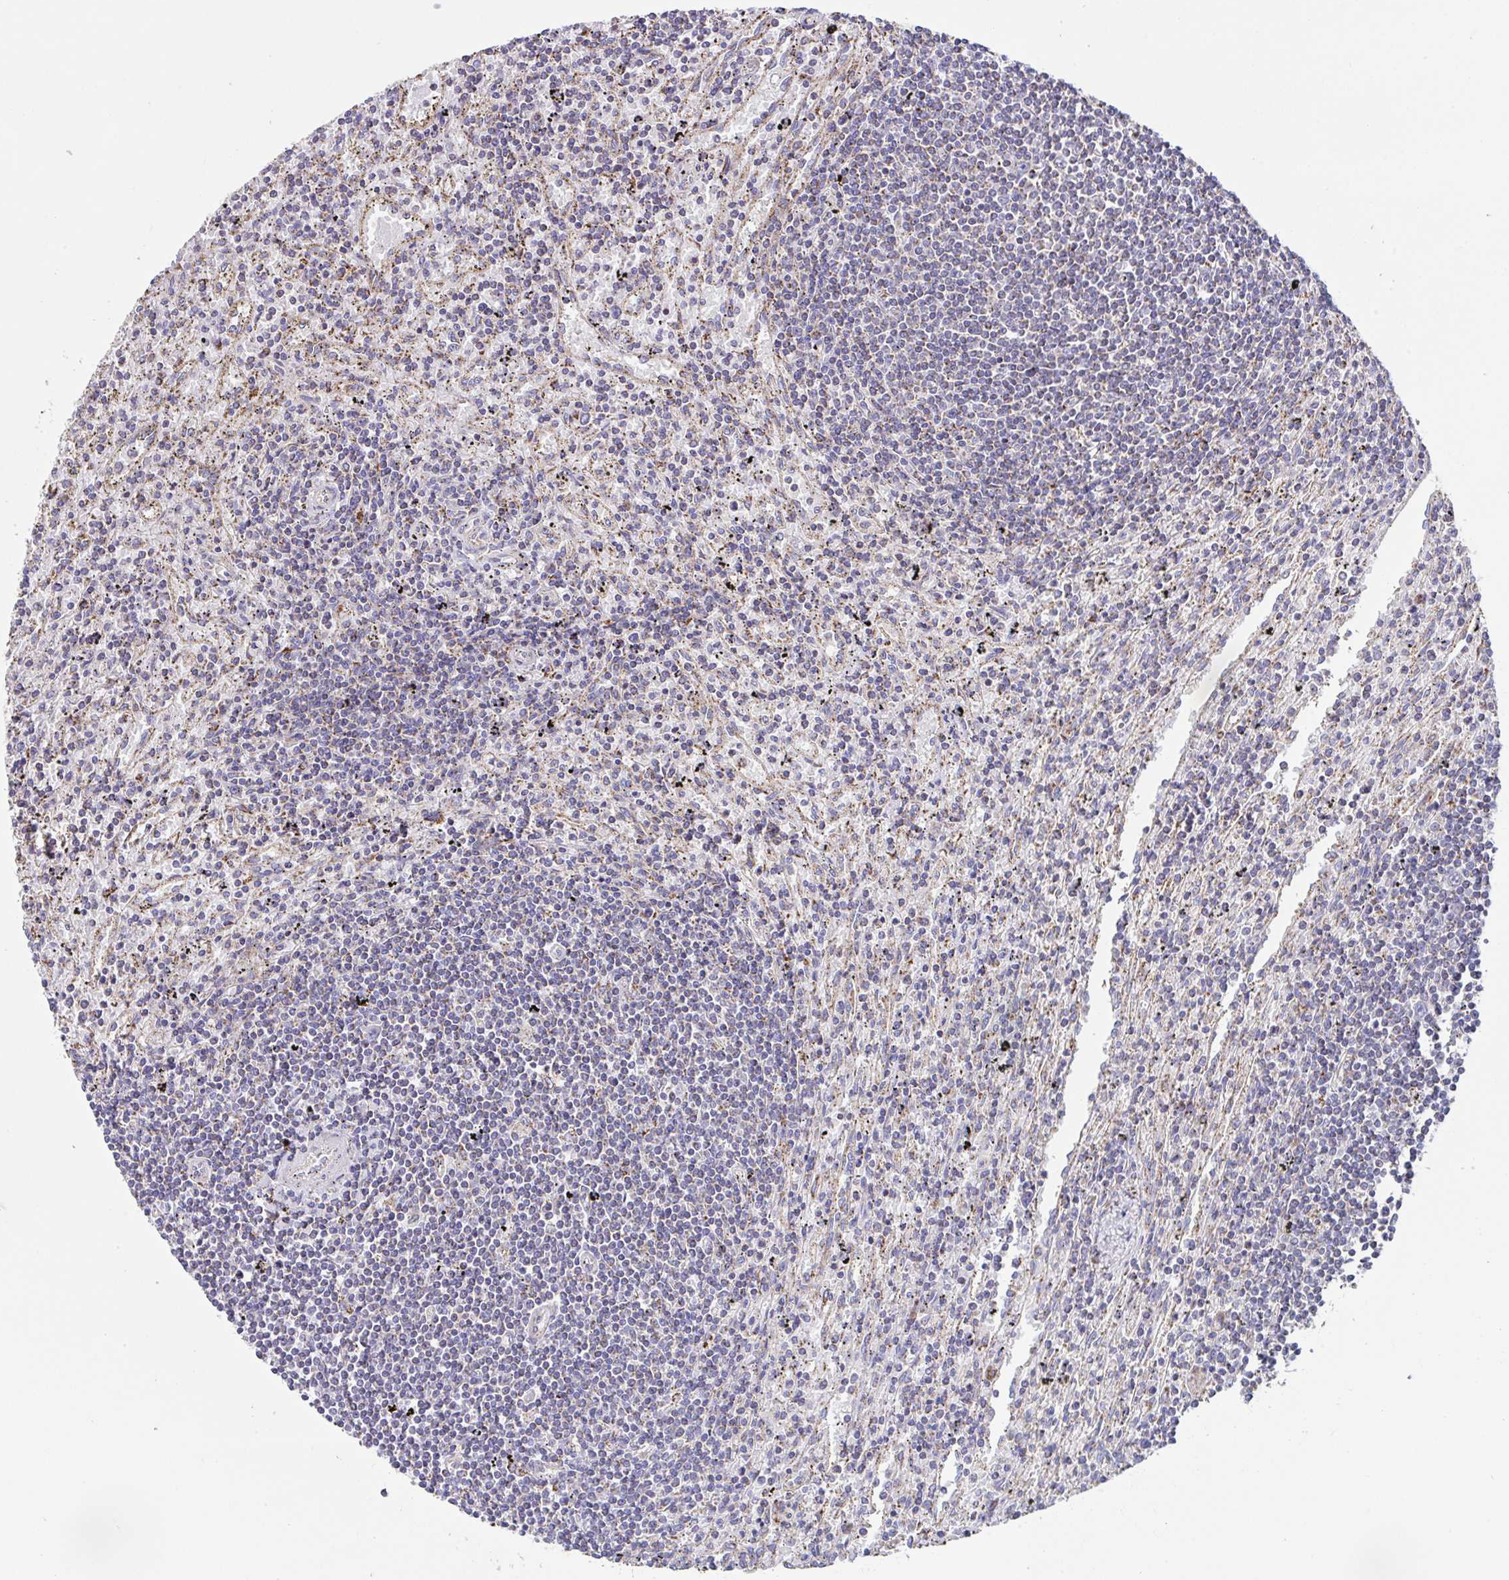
{"staining": {"intensity": "weak", "quantity": "<25%", "location": "cytoplasmic/membranous"}, "tissue": "lymphoma", "cell_type": "Tumor cells", "image_type": "cancer", "snomed": [{"axis": "morphology", "description": "Malignant lymphoma, non-Hodgkin's type, Low grade"}, {"axis": "topography", "description": "Spleen"}], "caption": "Protein analysis of lymphoma exhibits no significant staining in tumor cells.", "gene": "DOK7", "patient": {"sex": "male", "age": 76}}